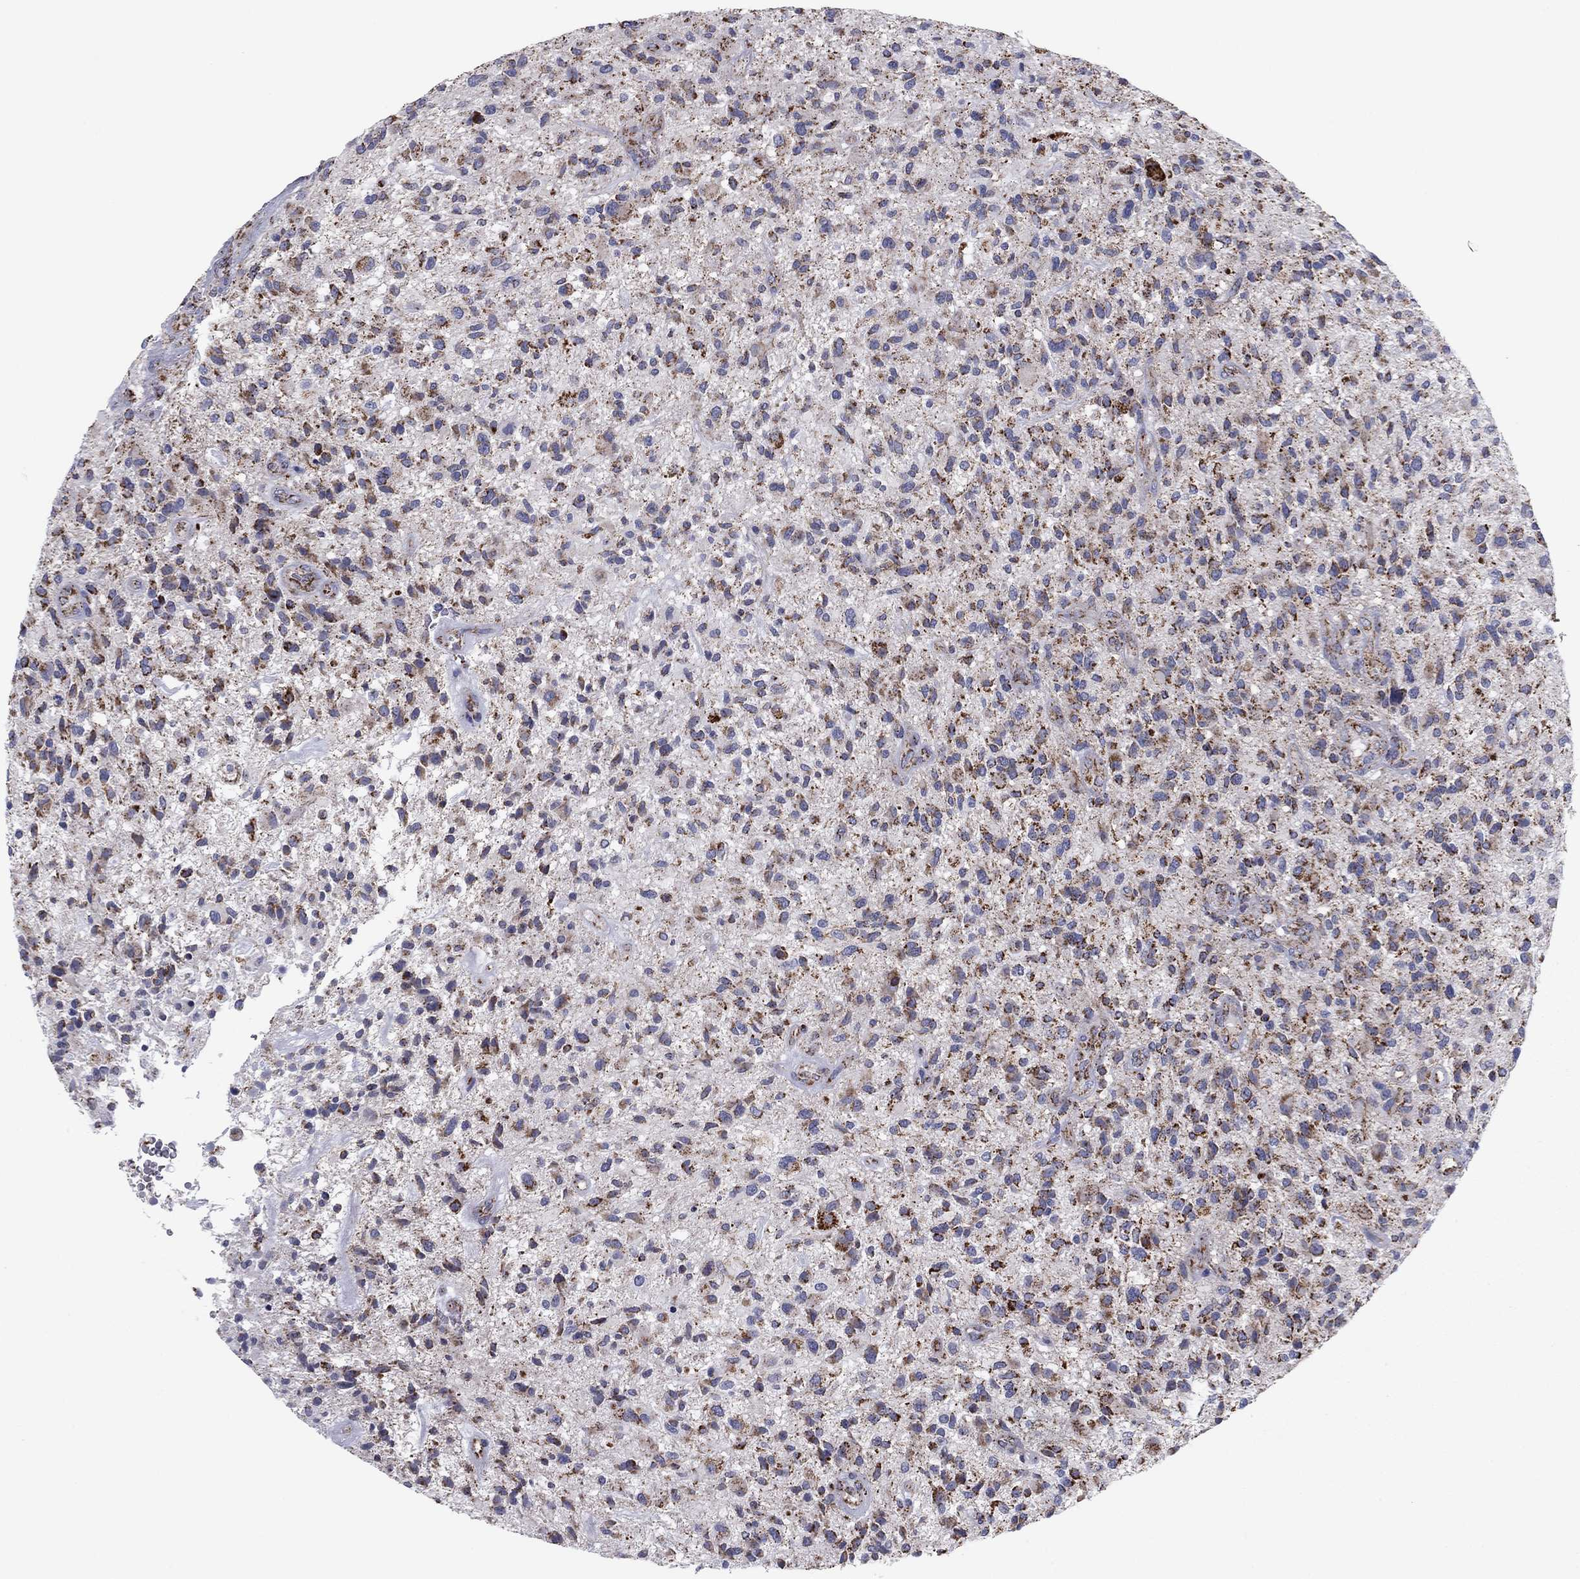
{"staining": {"intensity": "strong", "quantity": ">75%", "location": "cytoplasmic/membranous"}, "tissue": "glioma", "cell_type": "Tumor cells", "image_type": "cancer", "snomed": [{"axis": "morphology", "description": "Glioma, malignant, High grade"}, {"axis": "topography", "description": "Brain"}], "caption": "IHC staining of malignant high-grade glioma, which shows high levels of strong cytoplasmic/membranous expression in about >75% of tumor cells indicating strong cytoplasmic/membranous protein staining. The staining was performed using DAB (brown) for protein detection and nuclei were counterstained in hematoxylin (blue).", "gene": "NDUFV1", "patient": {"sex": "male", "age": 47}}